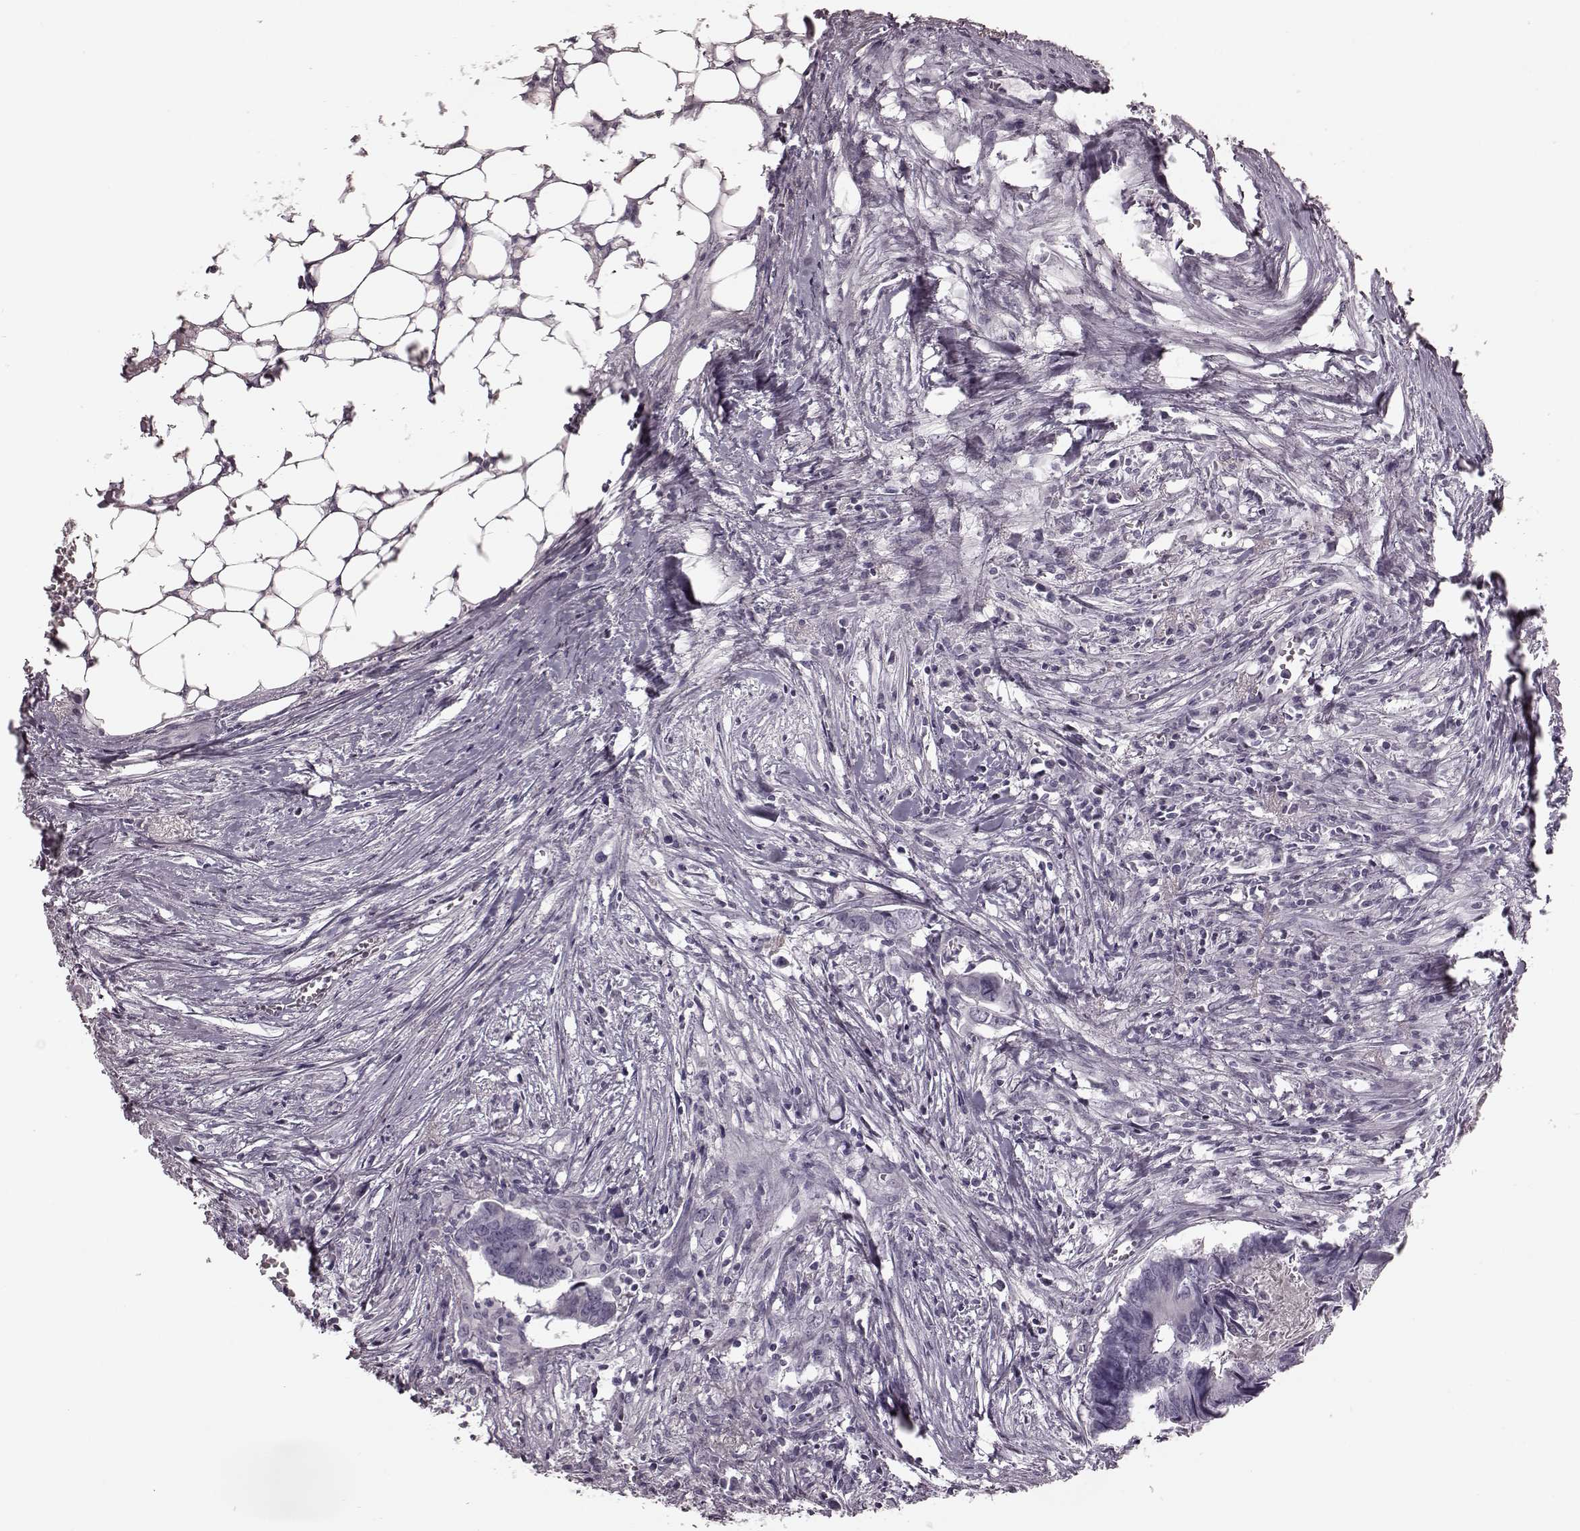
{"staining": {"intensity": "negative", "quantity": "none", "location": "none"}, "tissue": "colorectal cancer", "cell_type": "Tumor cells", "image_type": "cancer", "snomed": [{"axis": "morphology", "description": "Adenocarcinoma, NOS"}, {"axis": "topography", "description": "Colon"}], "caption": "A high-resolution micrograph shows IHC staining of adenocarcinoma (colorectal), which shows no significant expression in tumor cells. (Stains: DAB (3,3'-diaminobenzidine) IHC with hematoxylin counter stain, Microscopy: brightfield microscopy at high magnification).", "gene": "TRPM1", "patient": {"sex": "female", "age": 82}}